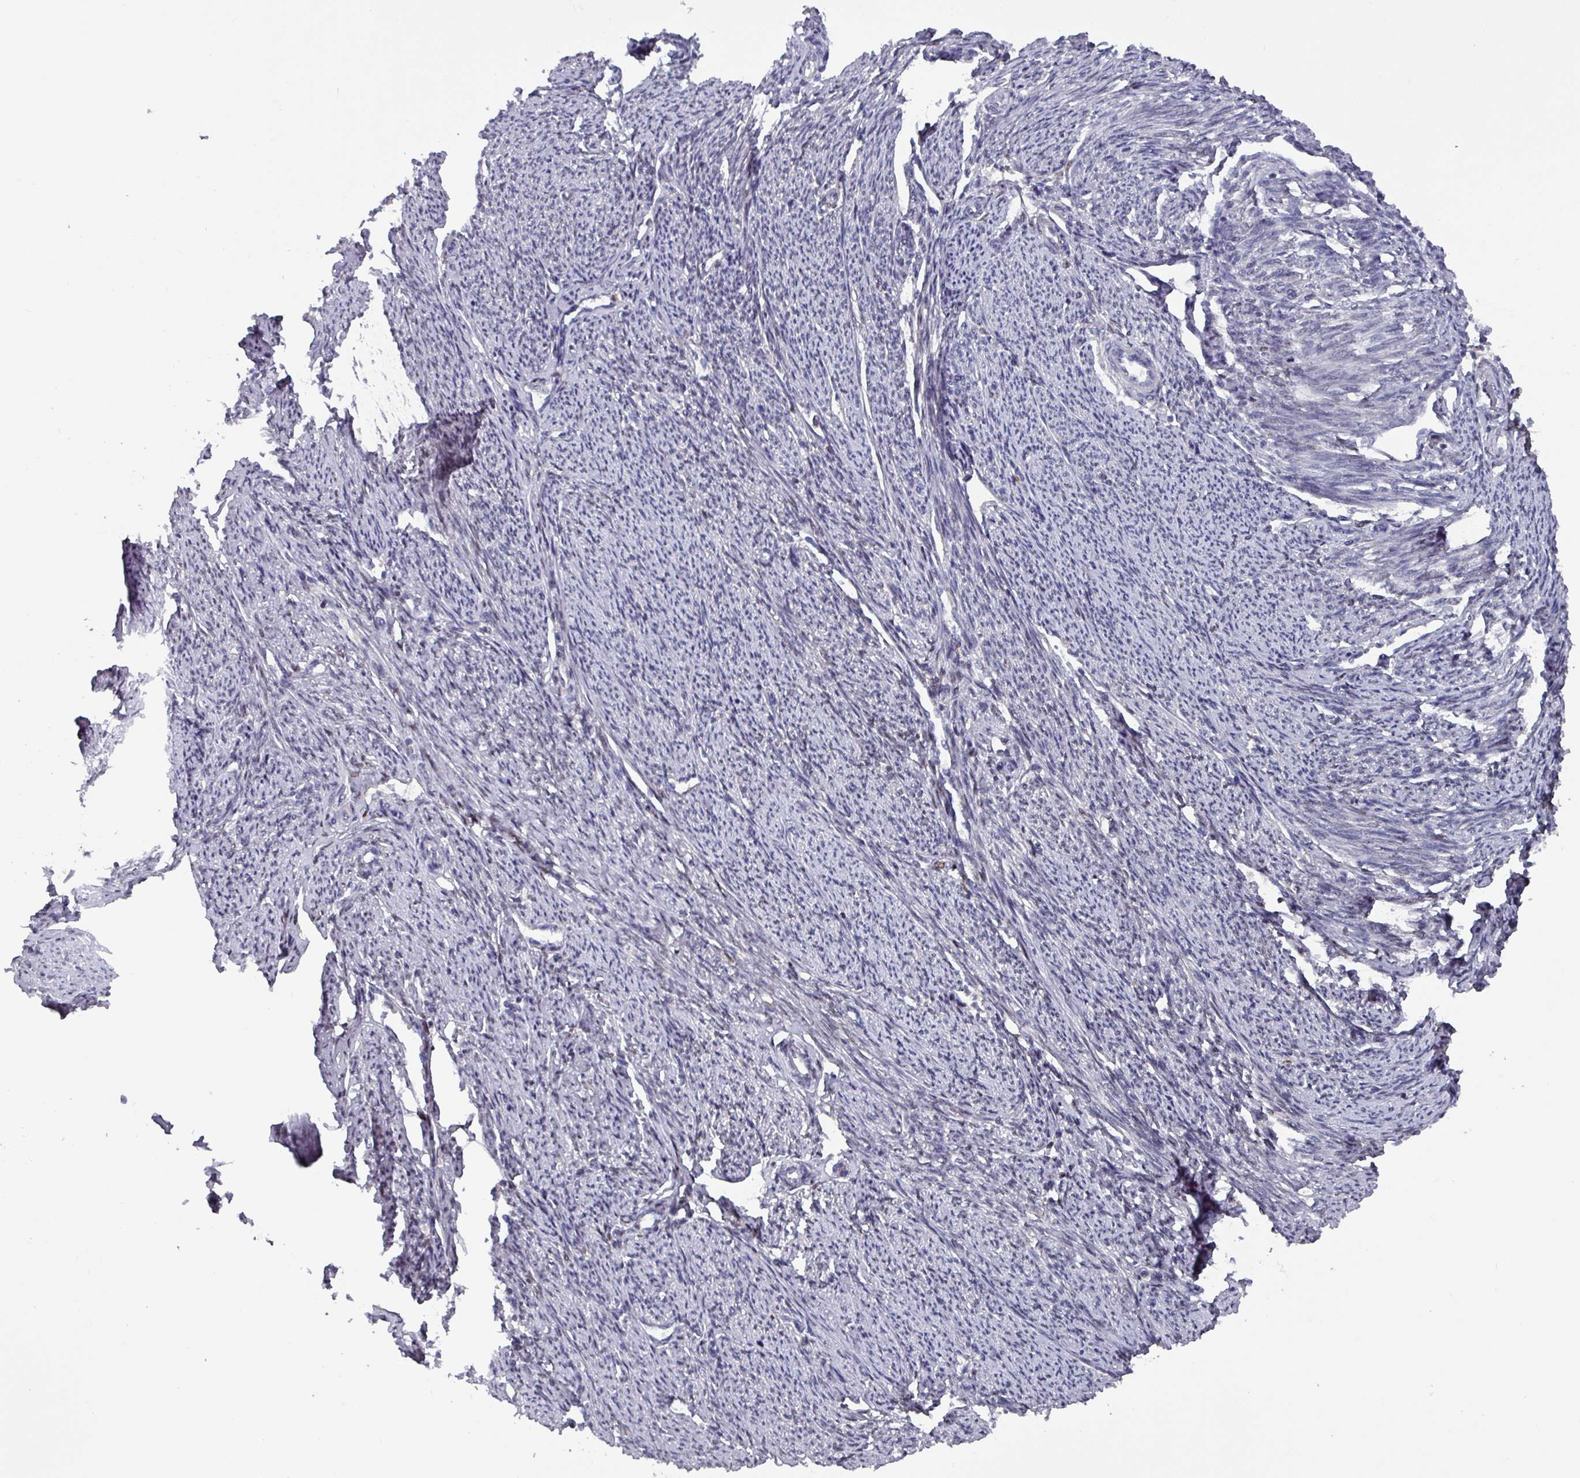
{"staining": {"intensity": "weak", "quantity": "25%-75%", "location": "nuclear"}, "tissue": "smooth muscle", "cell_type": "Smooth muscle cells", "image_type": "normal", "snomed": [{"axis": "morphology", "description": "Normal tissue, NOS"}, {"axis": "topography", "description": "Smooth muscle"}, {"axis": "topography", "description": "Uterus"}], "caption": "Protein expression analysis of unremarkable smooth muscle demonstrates weak nuclear expression in approximately 25%-75% of smooth muscle cells.", "gene": "PRRX1", "patient": {"sex": "female", "age": 59}}